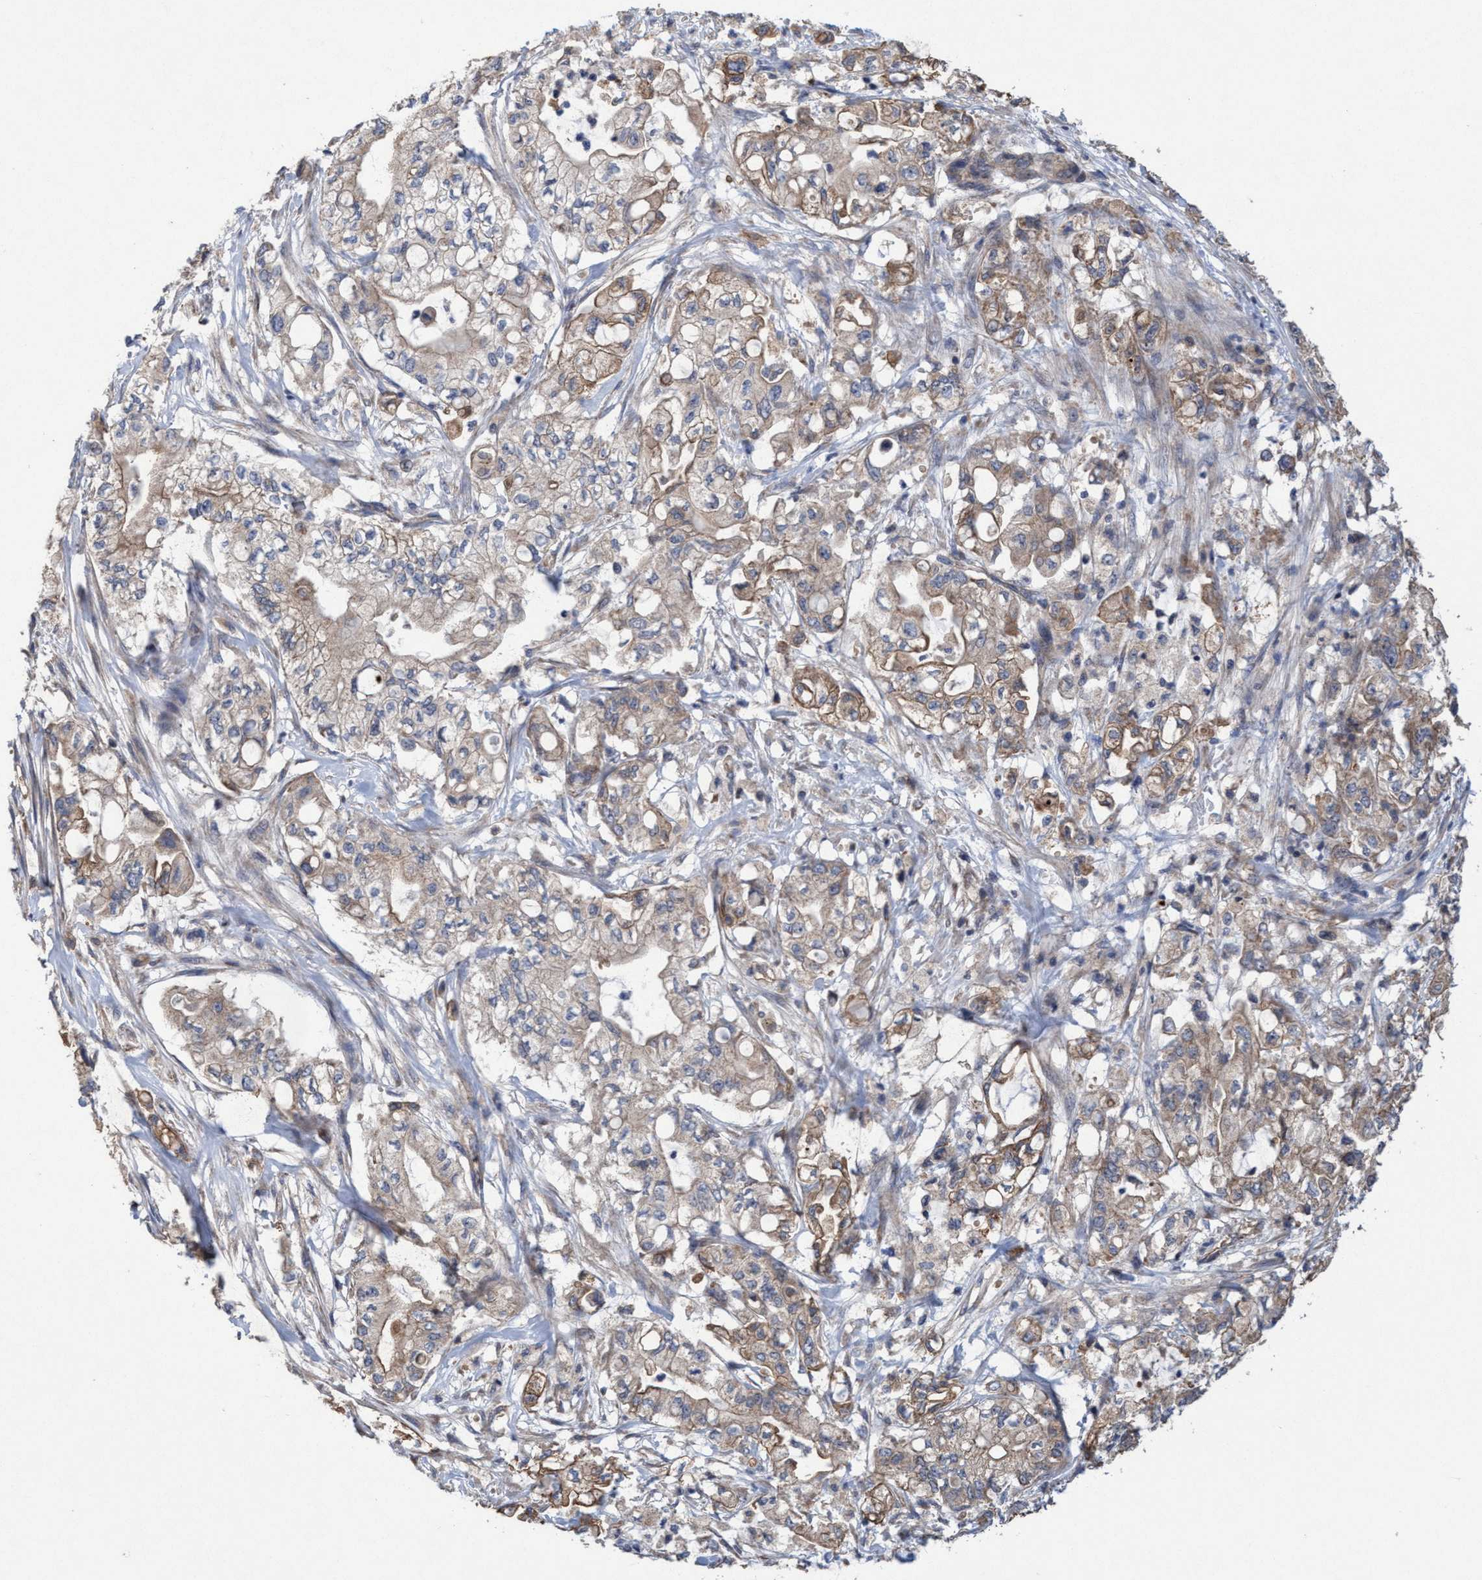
{"staining": {"intensity": "weak", "quantity": ">75%", "location": "cytoplasmic/membranous"}, "tissue": "pancreatic cancer", "cell_type": "Tumor cells", "image_type": "cancer", "snomed": [{"axis": "morphology", "description": "Adenocarcinoma, NOS"}, {"axis": "topography", "description": "Pancreas"}], "caption": "Pancreatic cancer stained with a brown dye demonstrates weak cytoplasmic/membranous positive staining in about >75% of tumor cells.", "gene": "P2RY14", "patient": {"sex": "male", "age": 79}}